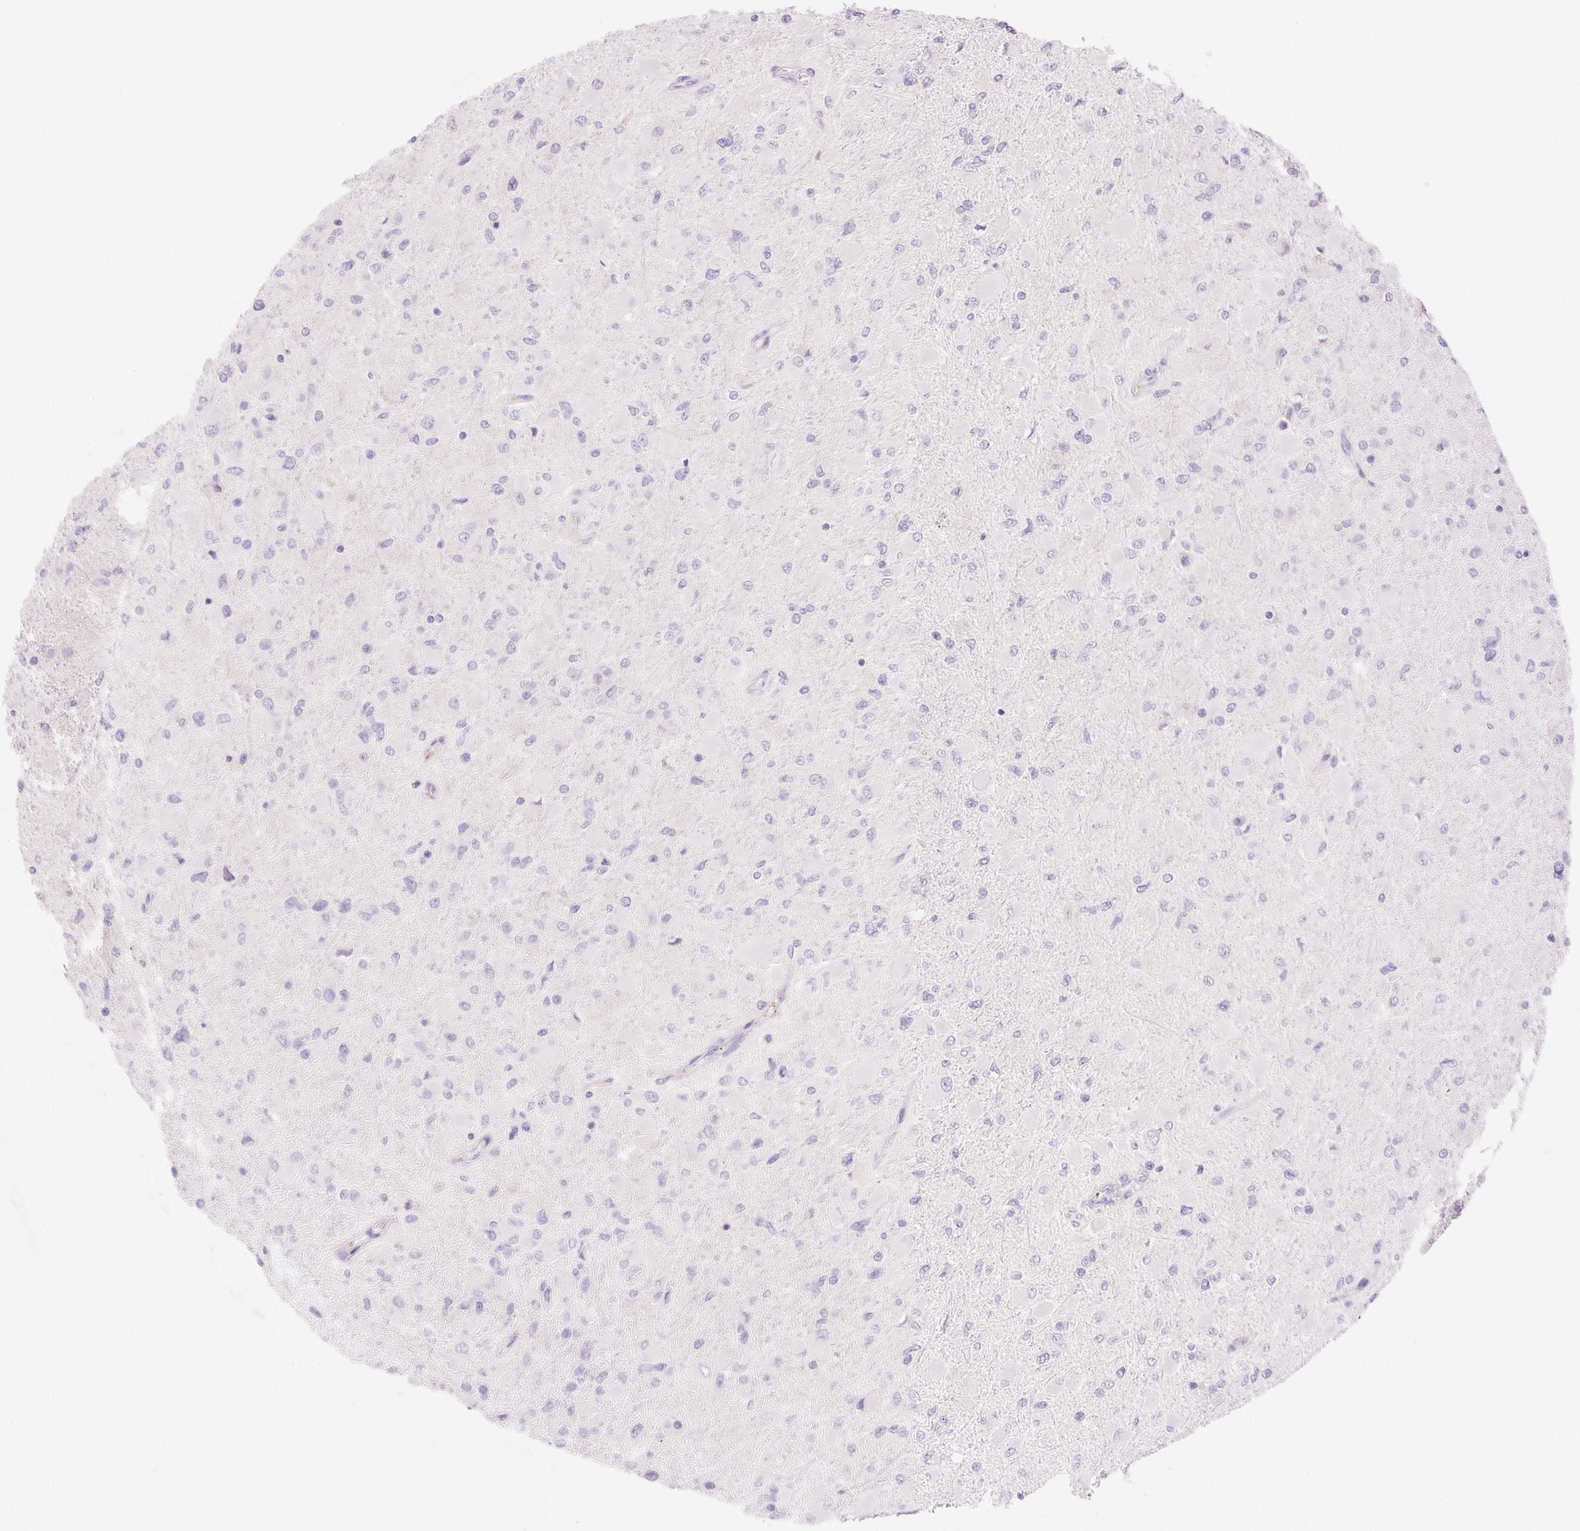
{"staining": {"intensity": "negative", "quantity": "none", "location": "none"}, "tissue": "glioma", "cell_type": "Tumor cells", "image_type": "cancer", "snomed": [{"axis": "morphology", "description": "Glioma, malignant, High grade"}, {"axis": "topography", "description": "Cerebral cortex"}], "caption": "This histopathology image is of glioma stained with immunohistochemistry (IHC) to label a protein in brown with the nuclei are counter-stained blue. There is no positivity in tumor cells.", "gene": "FGA", "patient": {"sex": "female", "age": 36}}